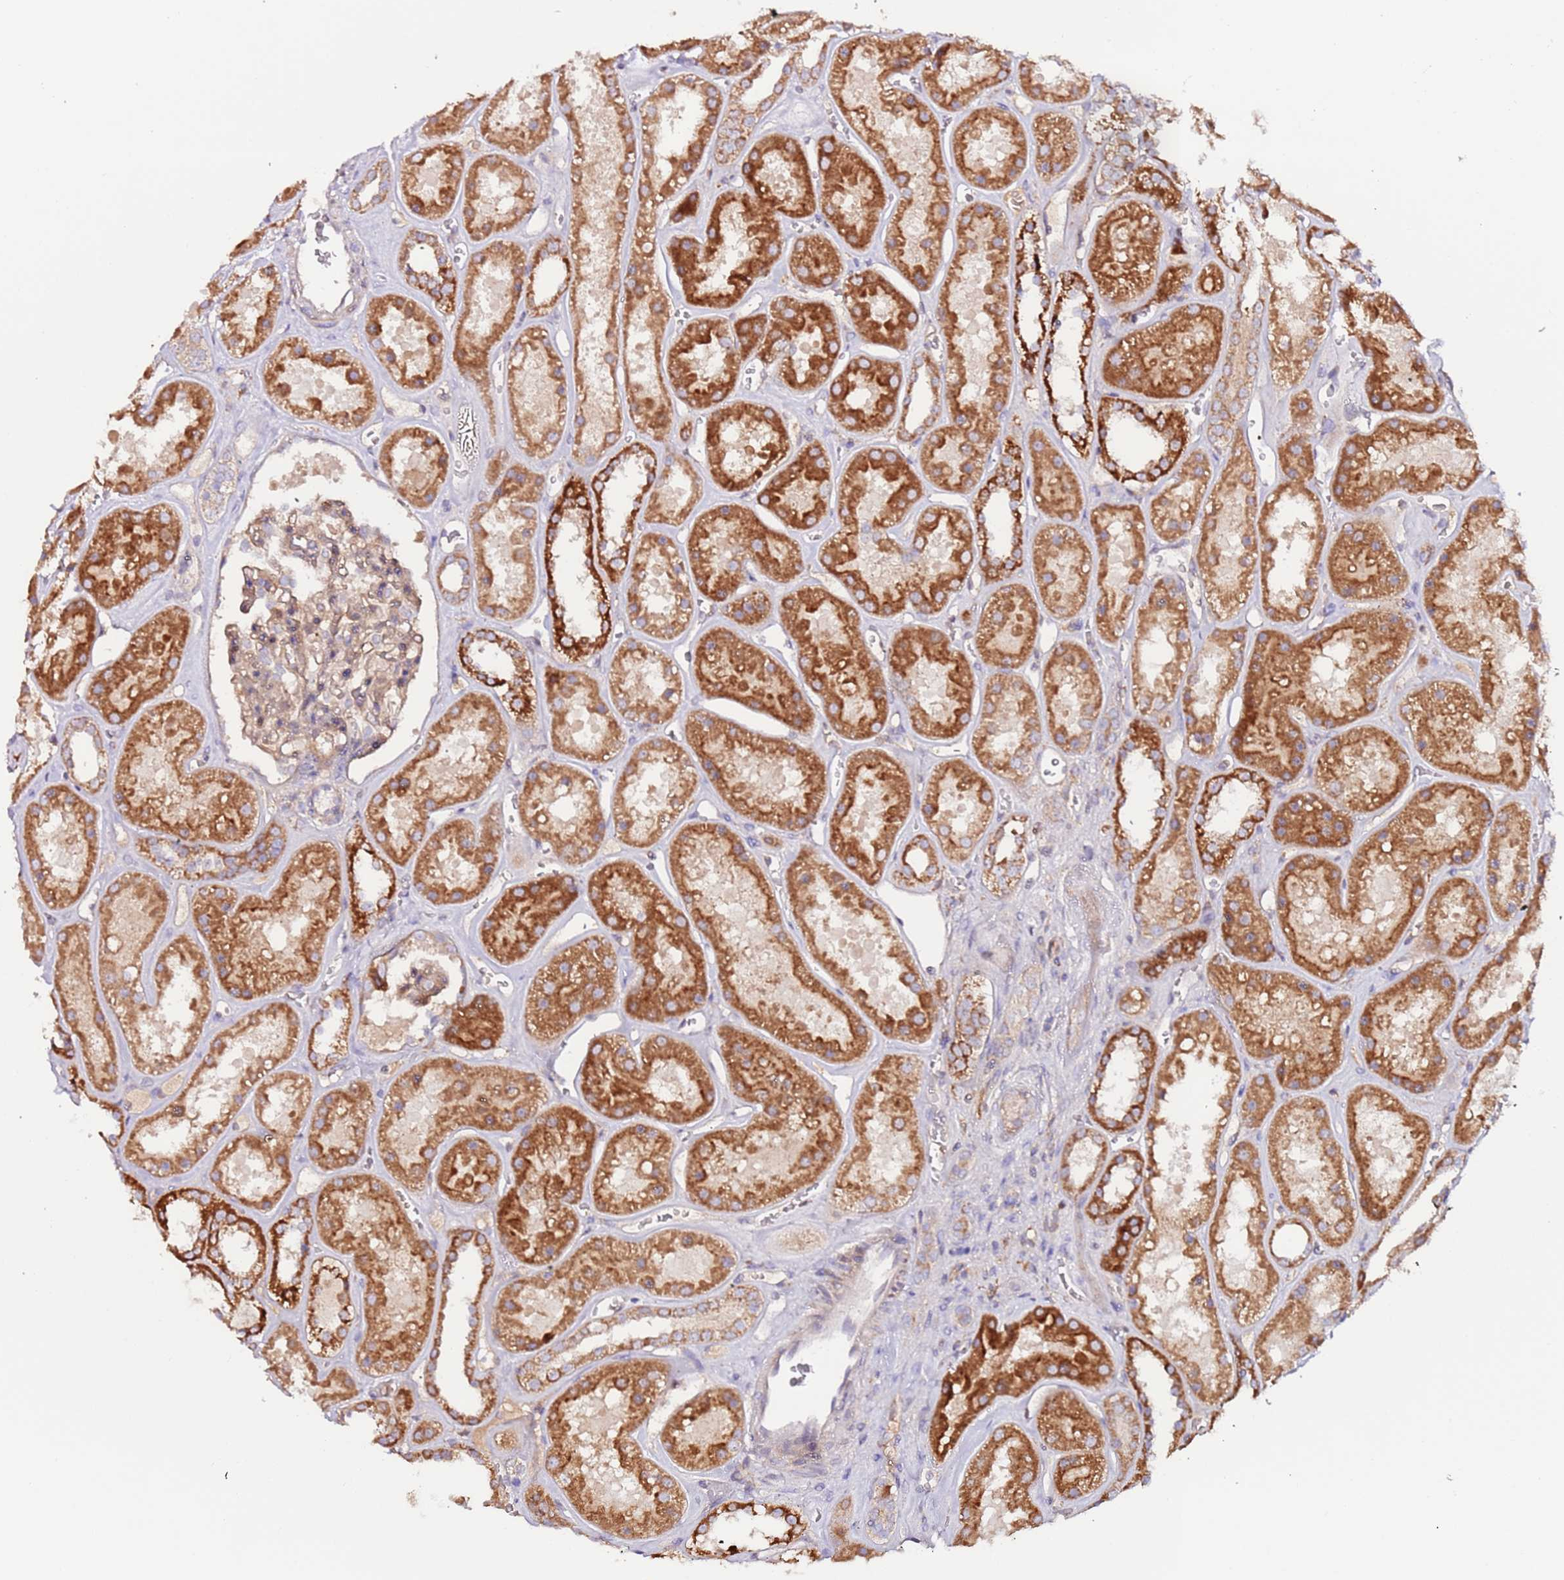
{"staining": {"intensity": "weak", "quantity": ">75%", "location": "cytoplasmic/membranous"}, "tissue": "kidney", "cell_type": "Cells in glomeruli", "image_type": "normal", "snomed": [{"axis": "morphology", "description": "Normal tissue, NOS"}, {"axis": "topography", "description": "Kidney"}], "caption": "Immunohistochemistry micrograph of normal human kidney stained for a protein (brown), which exhibits low levels of weak cytoplasmic/membranous staining in about >75% of cells in glomeruli.", "gene": "FLVCR1", "patient": {"sex": "female", "age": 41}}